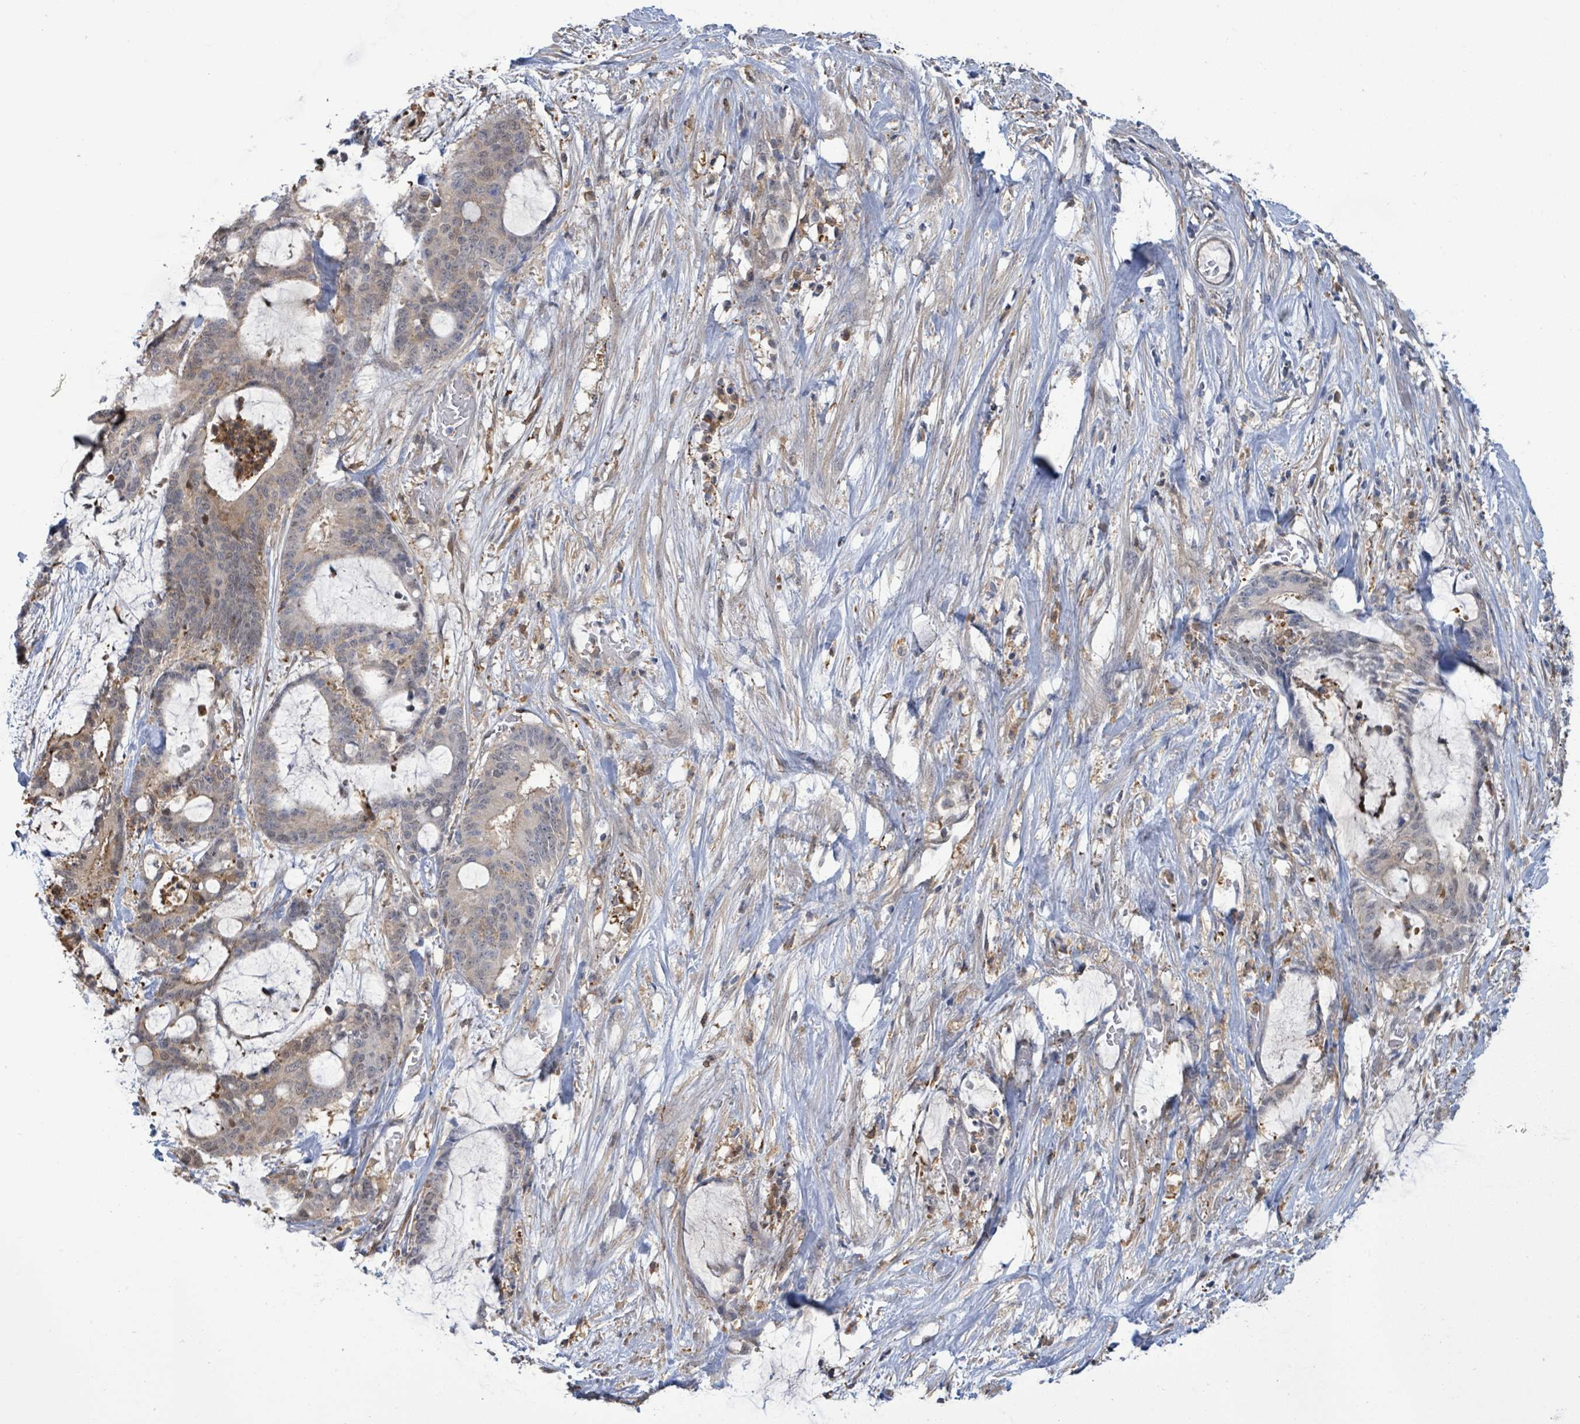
{"staining": {"intensity": "weak", "quantity": "<25%", "location": "cytoplasmic/membranous"}, "tissue": "liver cancer", "cell_type": "Tumor cells", "image_type": "cancer", "snomed": [{"axis": "morphology", "description": "Normal tissue, NOS"}, {"axis": "morphology", "description": "Cholangiocarcinoma"}, {"axis": "topography", "description": "Liver"}, {"axis": "topography", "description": "Peripheral nerve tissue"}], "caption": "Immunohistochemistry (IHC) photomicrograph of neoplastic tissue: human liver cholangiocarcinoma stained with DAB displays no significant protein expression in tumor cells. (DAB IHC visualized using brightfield microscopy, high magnification).", "gene": "PGAM1", "patient": {"sex": "female", "age": 73}}